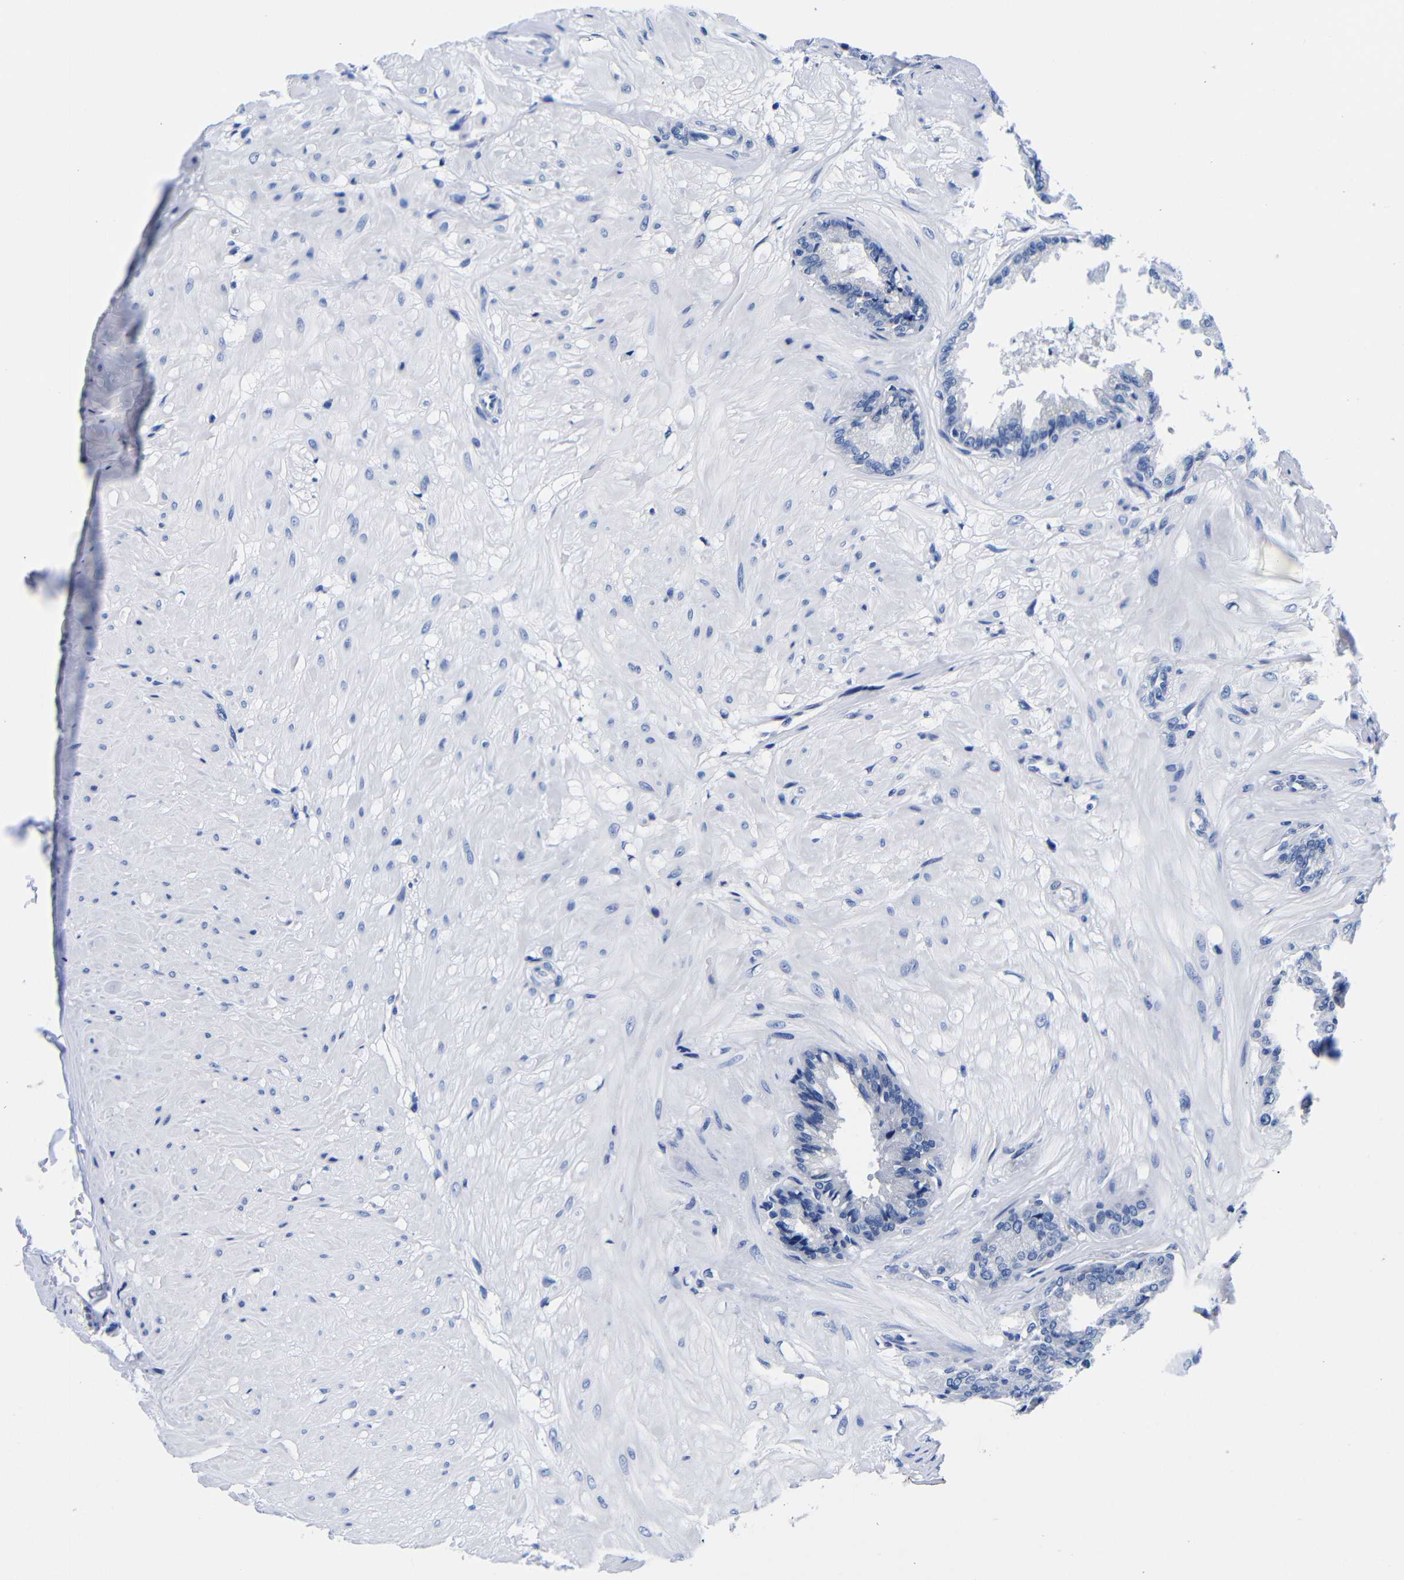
{"staining": {"intensity": "negative", "quantity": "none", "location": "none"}, "tissue": "seminal vesicle", "cell_type": "Glandular cells", "image_type": "normal", "snomed": [{"axis": "morphology", "description": "Normal tissue, NOS"}, {"axis": "topography", "description": "Seminal veicle"}], "caption": "Glandular cells are negative for brown protein staining in normal seminal vesicle. (Immunohistochemistry (ihc), brightfield microscopy, high magnification).", "gene": "CLEC4G", "patient": {"sex": "male", "age": 46}}